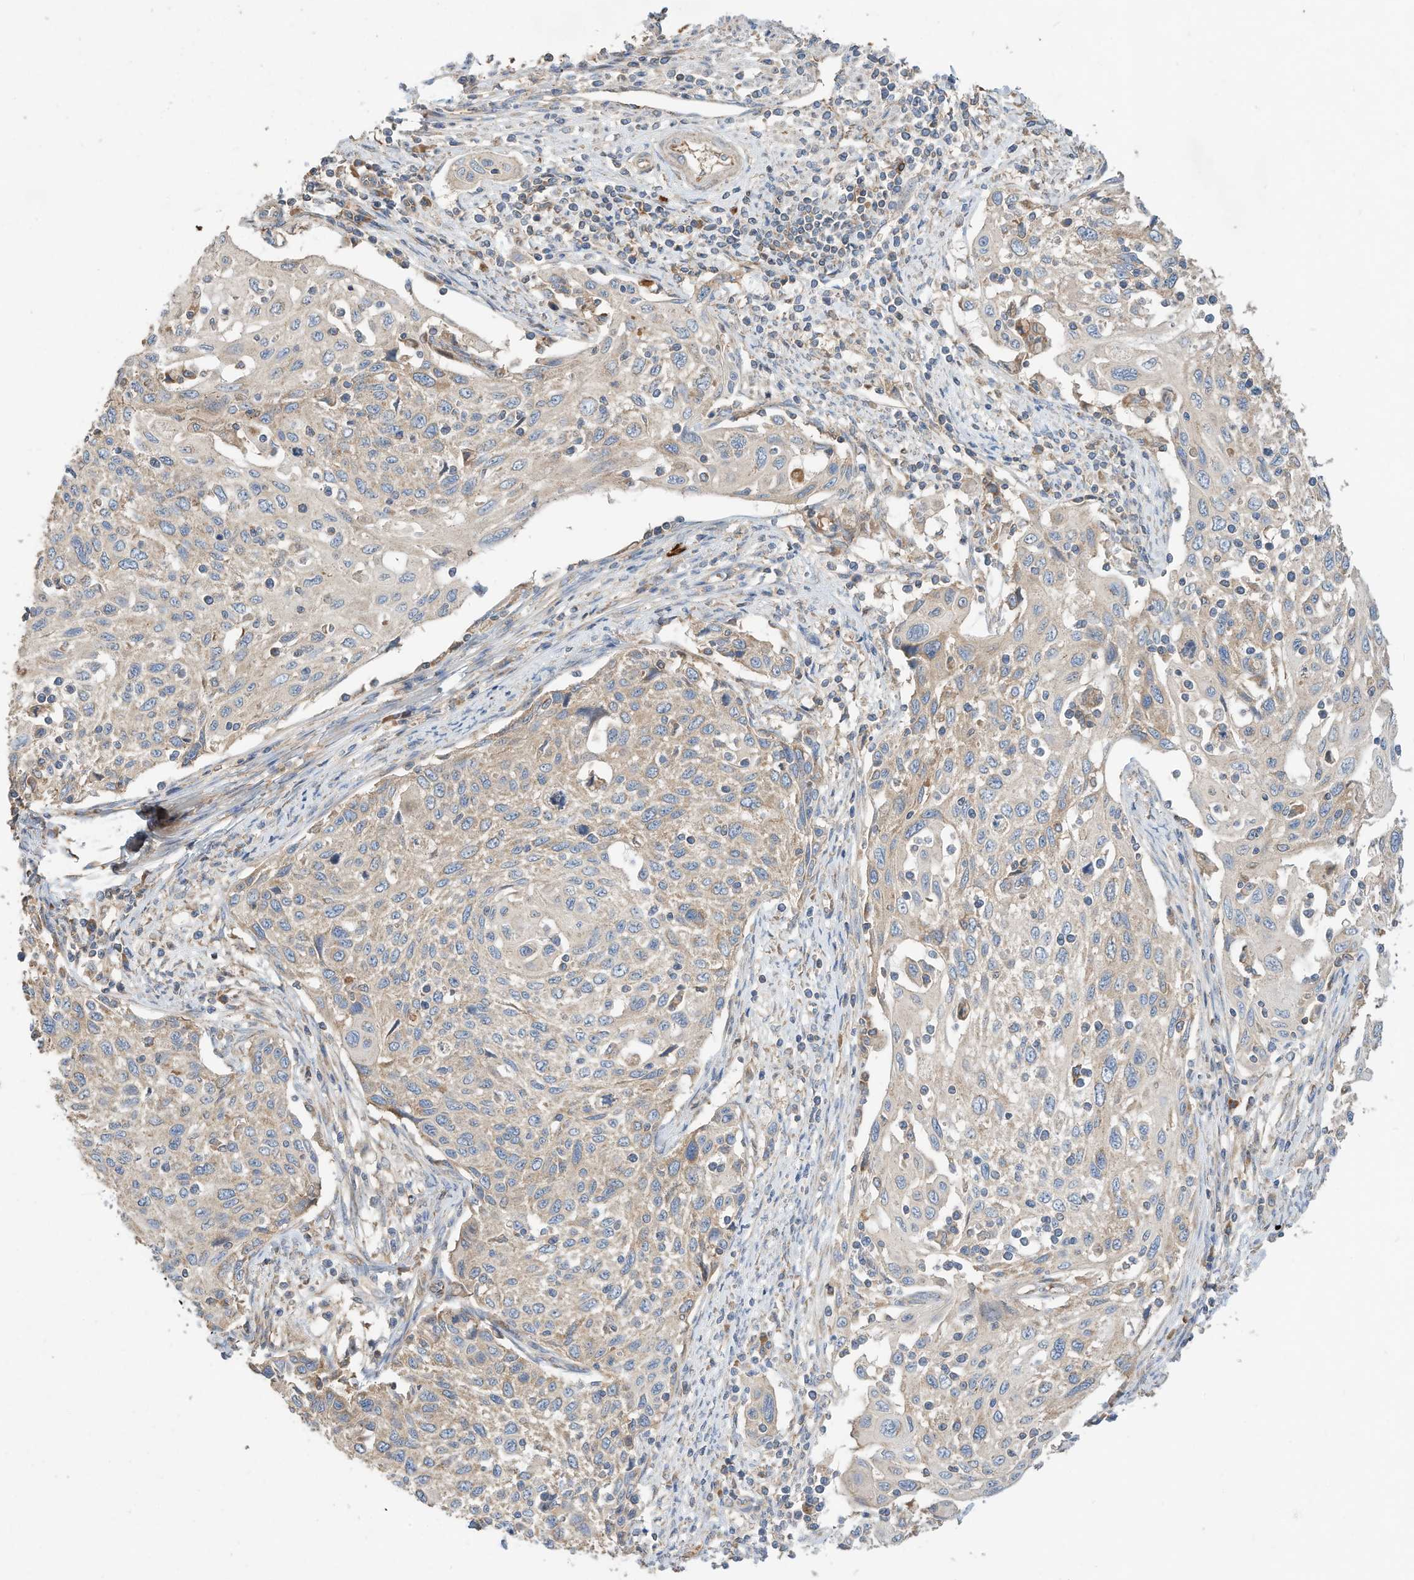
{"staining": {"intensity": "moderate", "quantity": "25%-75%", "location": "cytoplasmic/membranous"}, "tissue": "cervical cancer", "cell_type": "Tumor cells", "image_type": "cancer", "snomed": [{"axis": "morphology", "description": "Squamous cell carcinoma, NOS"}, {"axis": "topography", "description": "Cervix"}], "caption": "A histopathology image of cervical cancer (squamous cell carcinoma) stained for a protein exhibits moderate cytoplasmic/membranous brown staining in tumor cells.", "gene": "CPAMD8", "patient": {"sex": "female", "age": 70}}